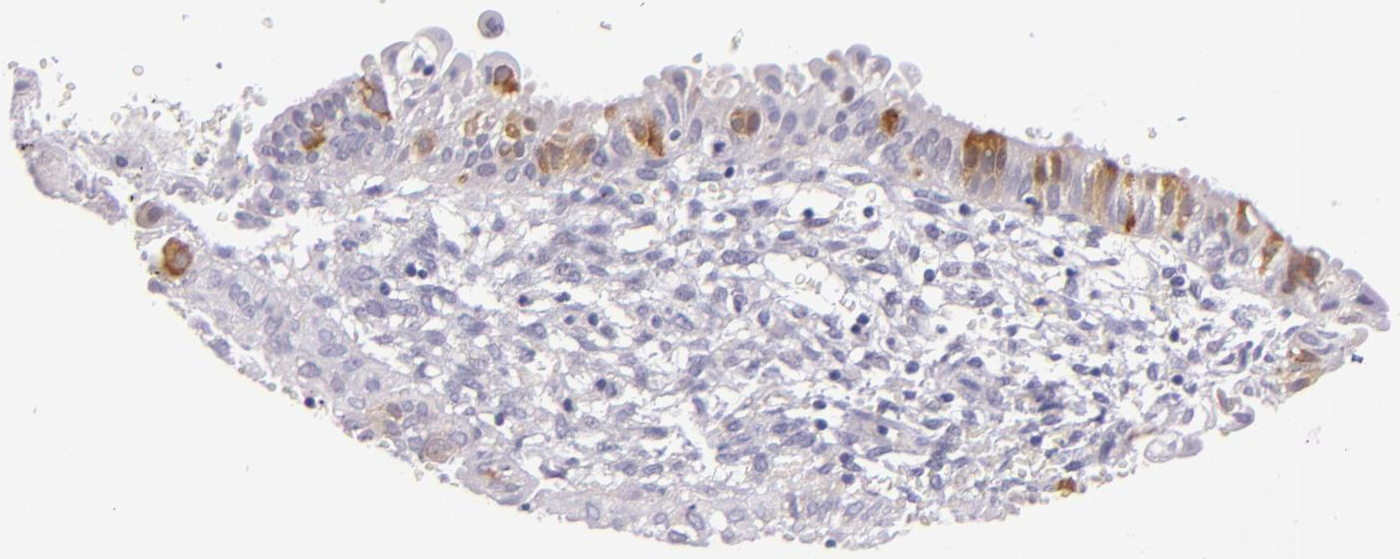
{"staining": {"intensity": "negative", "quantity": "none", "location": "none"}, "tissue": "endometrium", "cell_type": "Cells in endometrial stroma", "image_type": "normal", "snomed": [{"axis": "morphology", "description": "Normal tissue, NOS"}, {"axis": "topography", "description": "Endometrium"}], "caption": "Immunohistochemical staining of unremarkable endometrium demonstrates no significant expression in cells in endometrial stroma.", "gene": "HSP90AA1", "patient": {"sex": "female", "age": 61}}